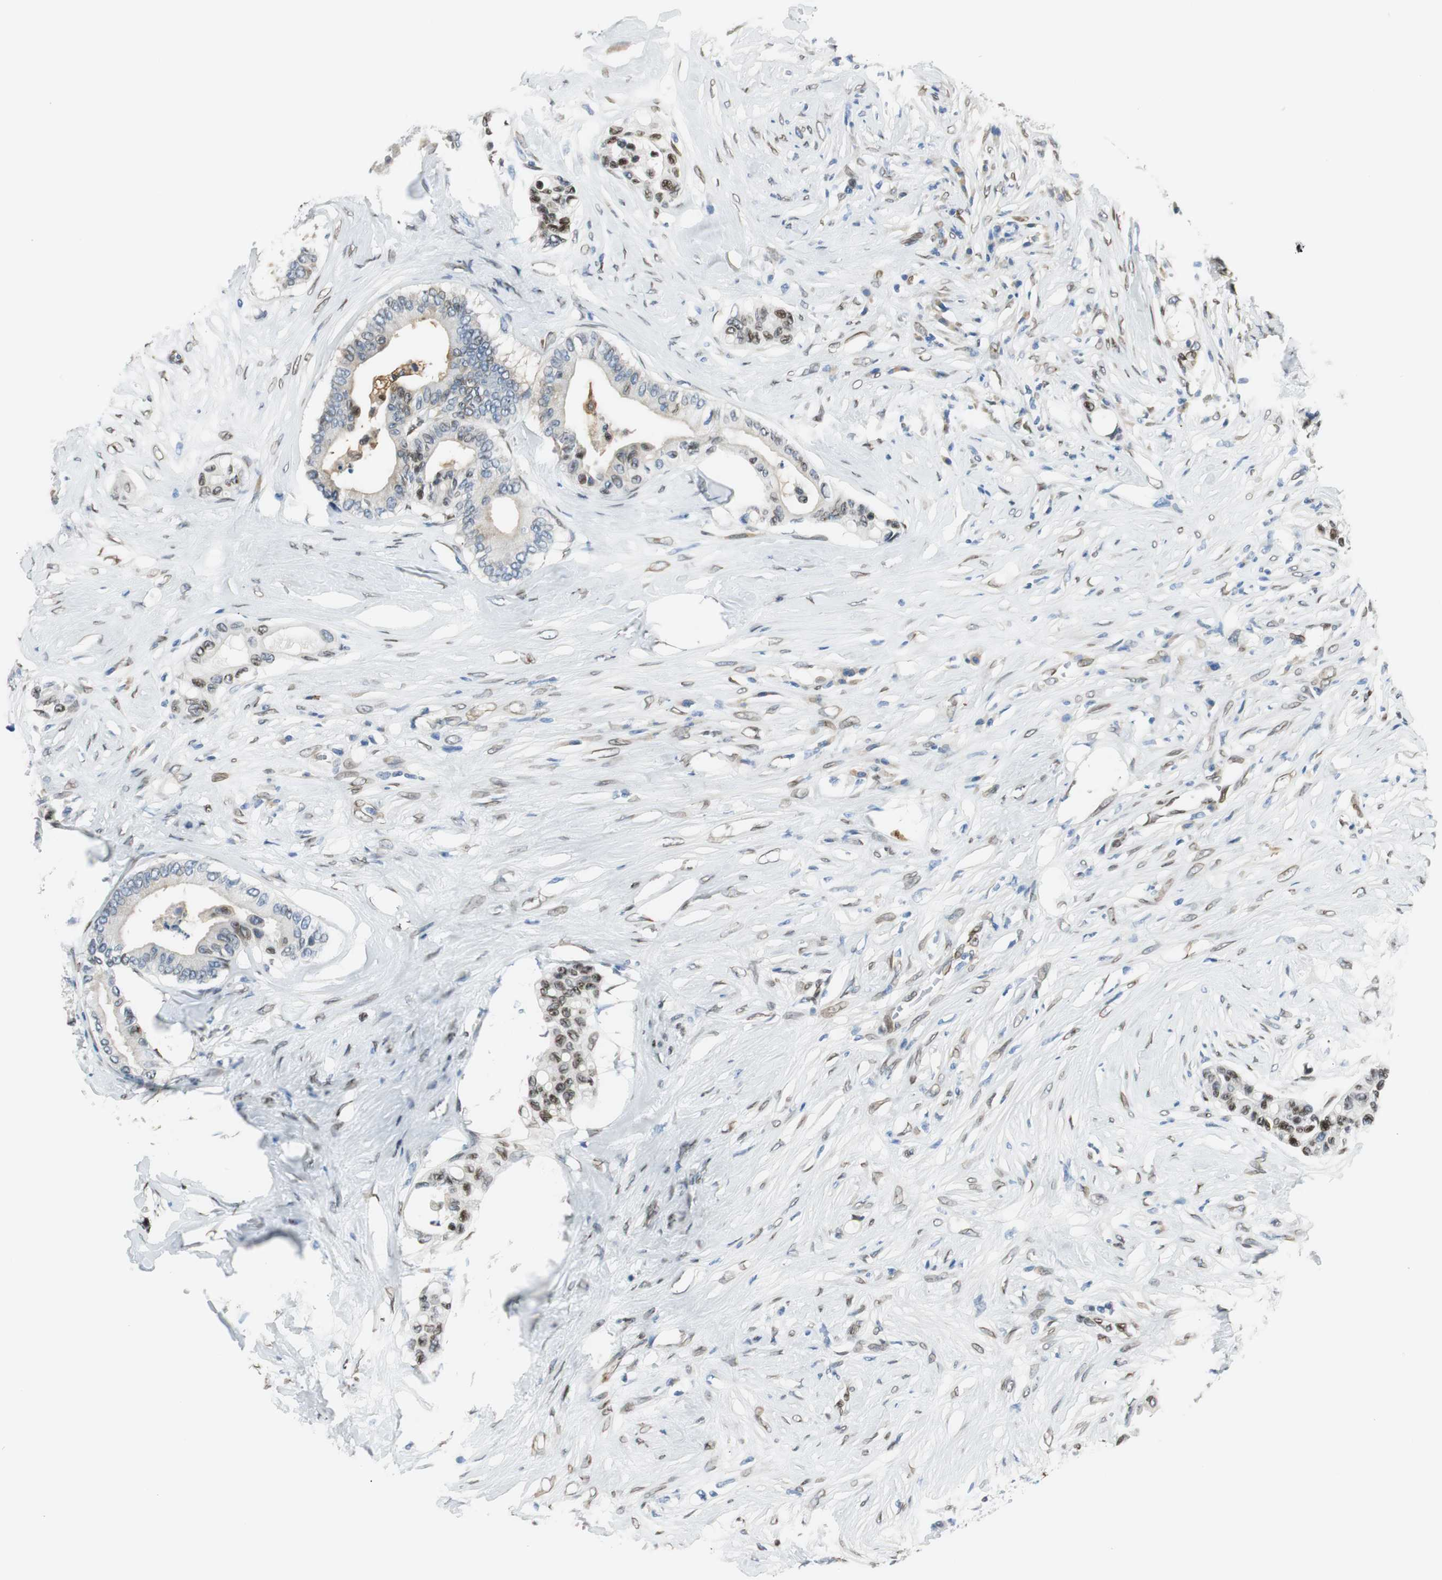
{"staining": {"intensity": "moderate", "quantity": "<25%", "location": "nuclear"}, "tissue": "colorectal cancer", "cell_type": "Tumor cells", "image_type": "cancer", "snomed": [{"axis": "morphology", "description": "Normal tissue, NOS"}, {"axis": "morphology", "description": "Adenocarcinoma, NOS"}, {"axis": "topography", "description": "Colon"}], "caption": "Colorectal cancer (adenocarcinoma) was stained to show a protein in brown. There is low levels of moderate nuclear staining in approximately <25% of tumor cells.", "gene": "TMEM260", "patient": {"sex": "male", "age": 82}}